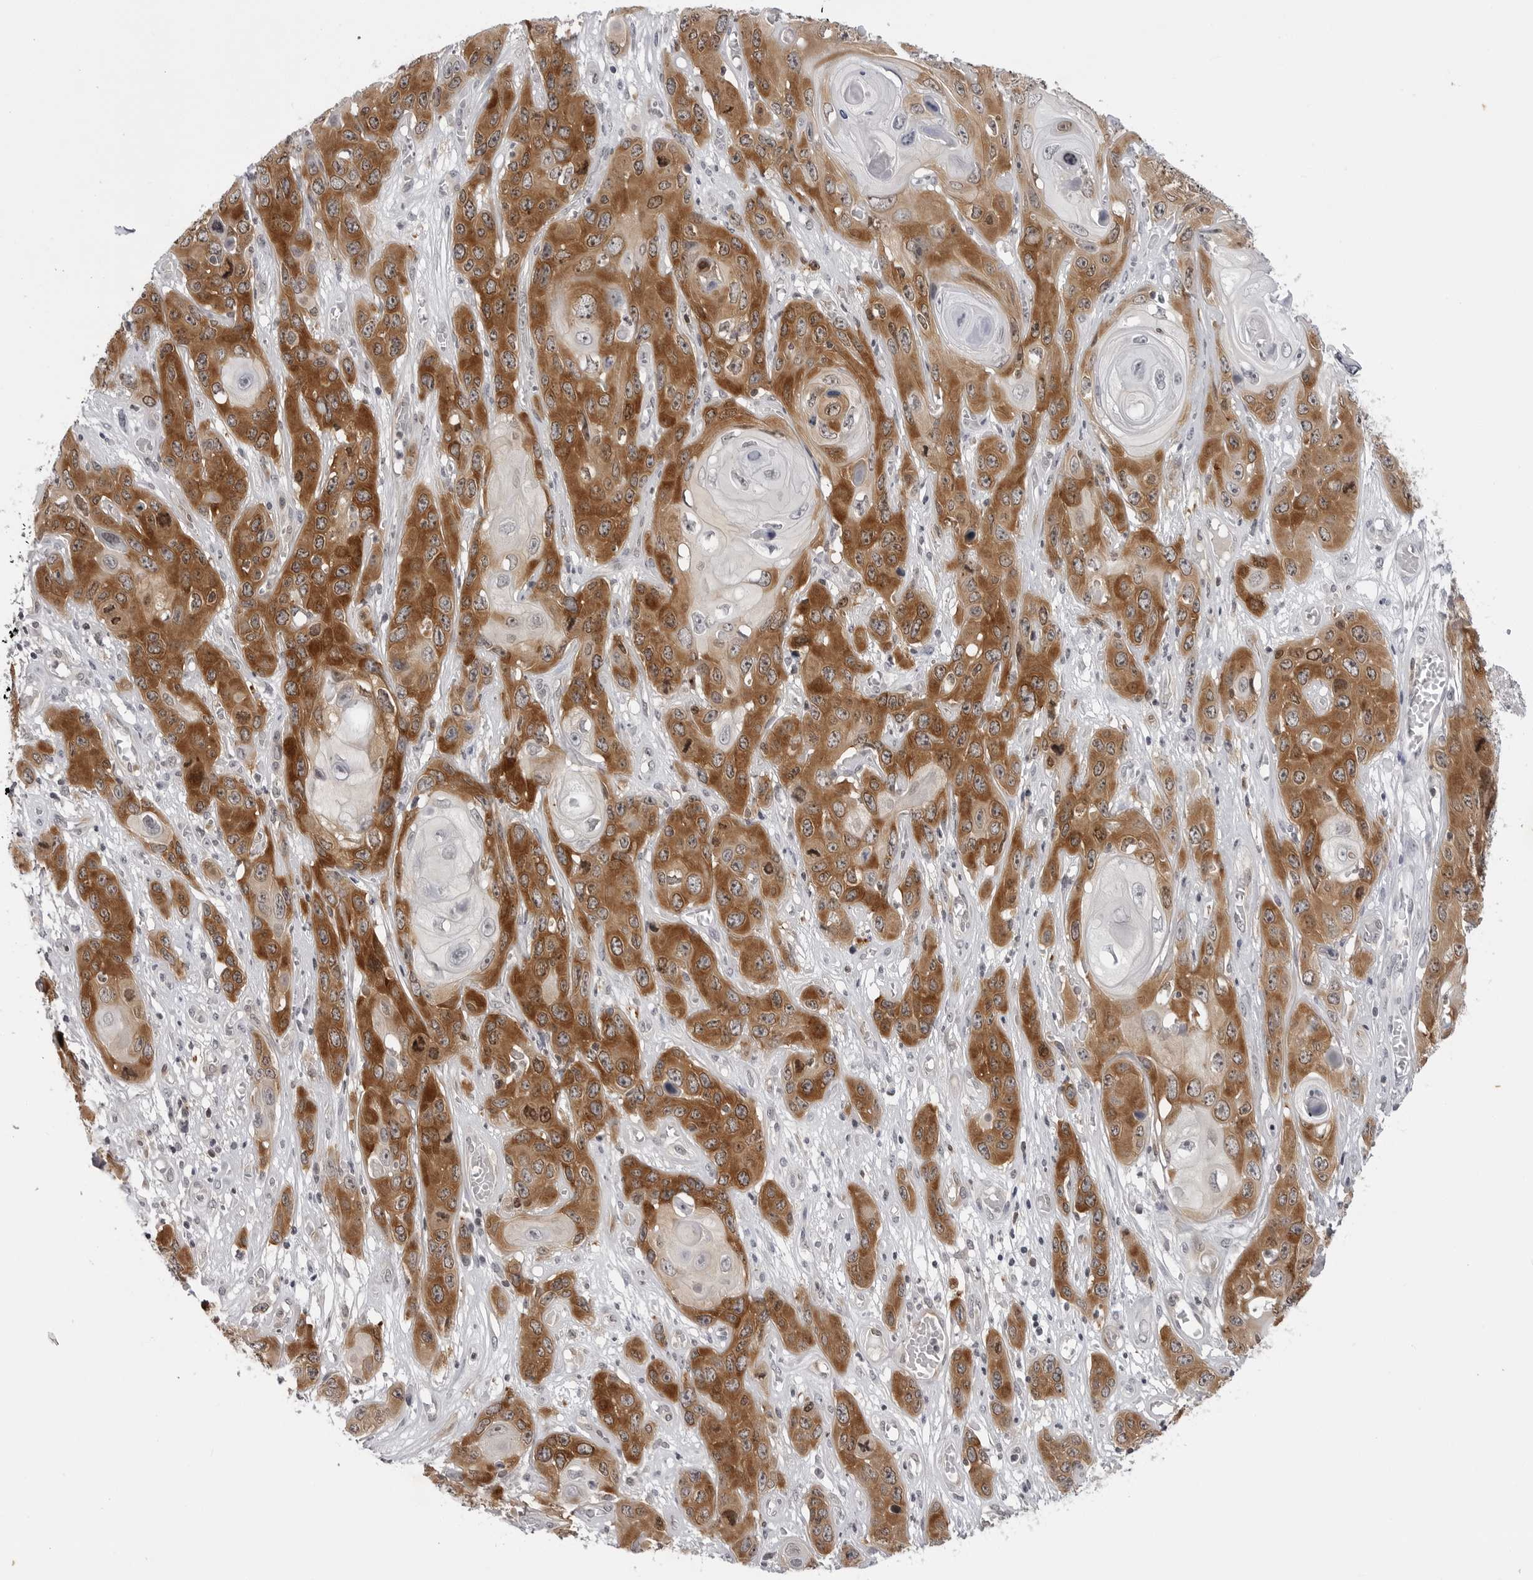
{"staining": {"intensity": "moderate", "quantity": ">75%", "location": "cytoplasmic/membranous"}, "tissue": "skin cancer", "cell_type": "Tumor cells", "image_type": "cancer", "snomed": [{"axis": "morphology", "description": "Squamous cell carcinoma, NOS"}, {"axis": "topography", "description": "Skin"}], "caption": "A photomicrograph of skin squamous cell carcinoma stained for a protein exhibits moderate cytoplasmic/membranous brown staining in tumor cells.", "gene": "RRM1", "patient": {"sex": "male", "age": 55}}